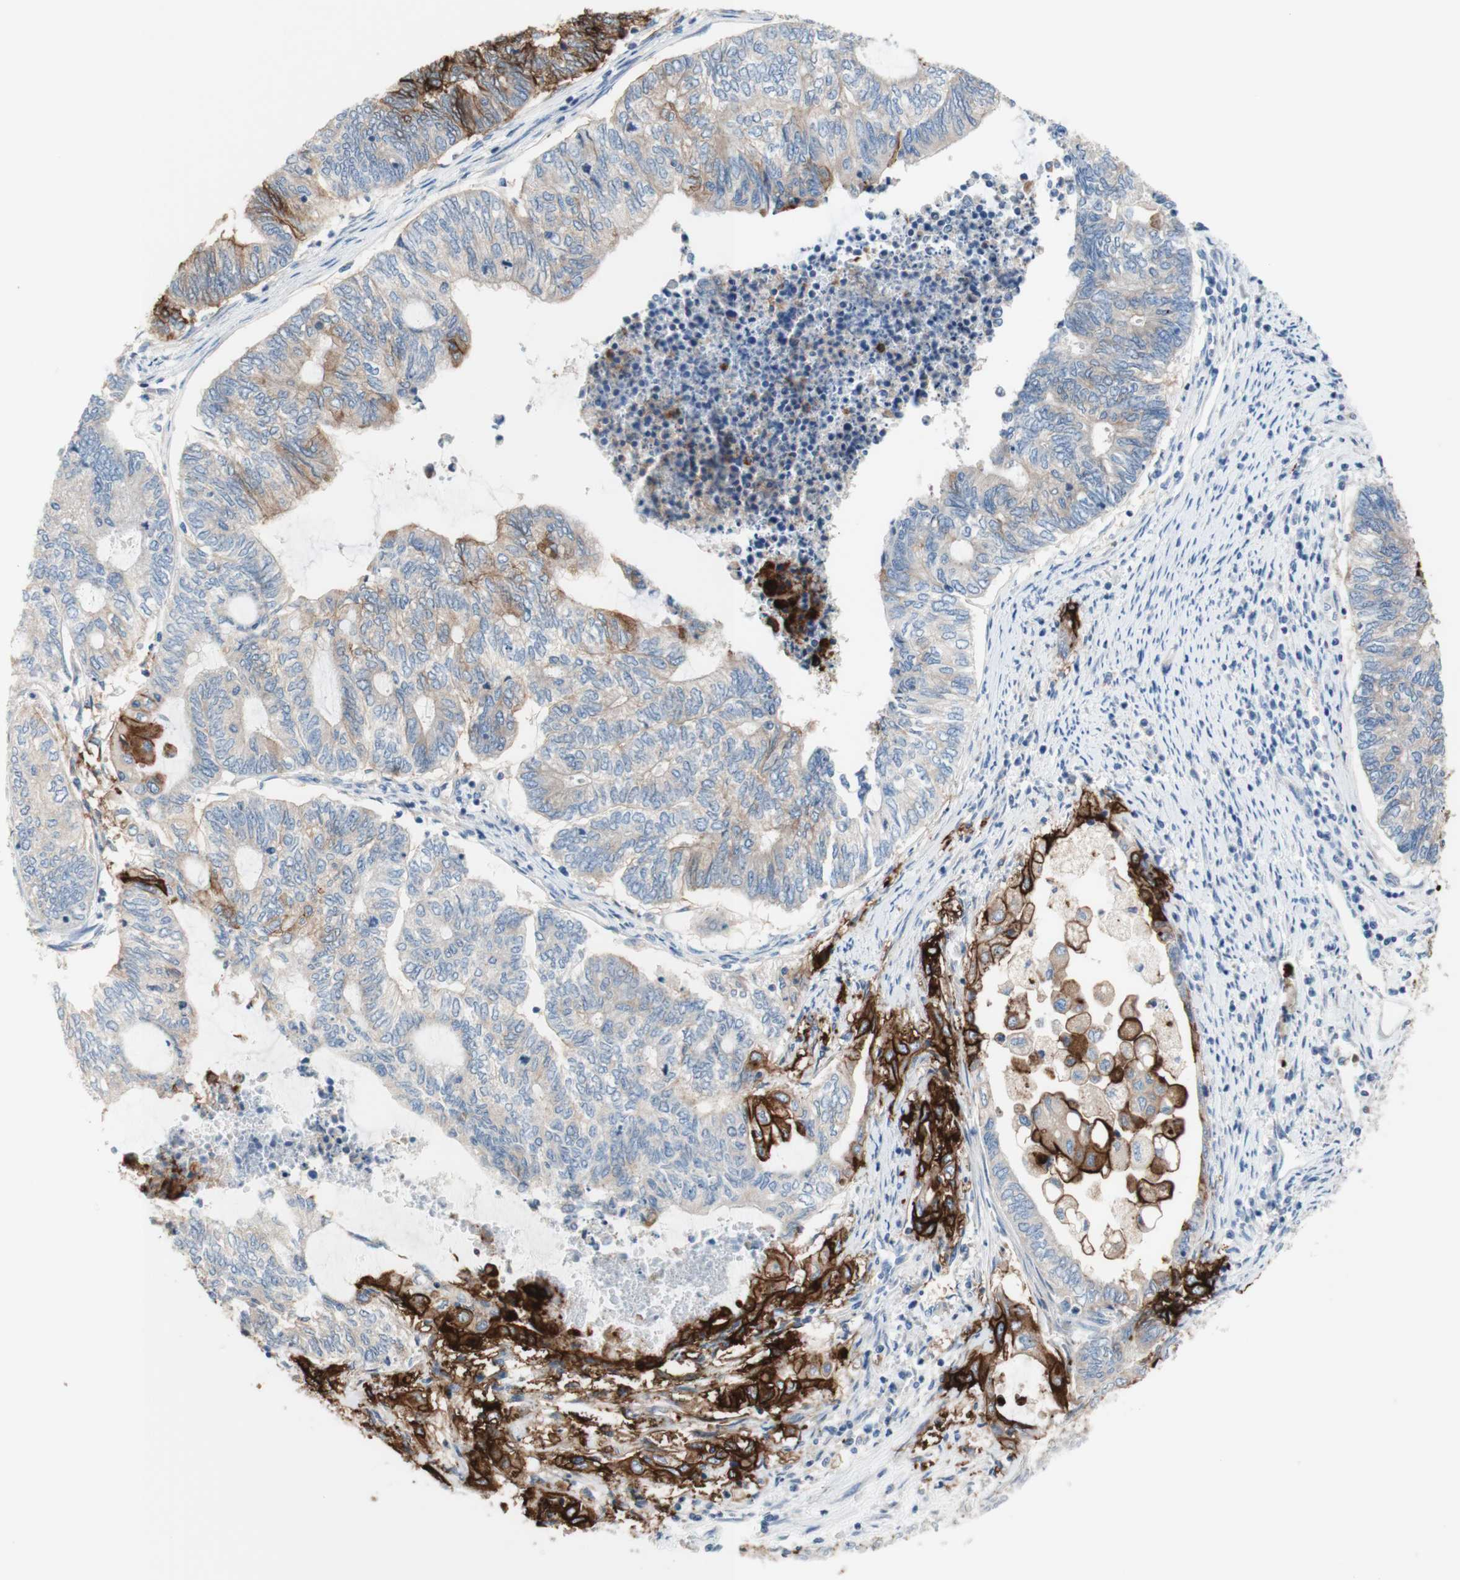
{"staining": {"intensity": "strong", "quantity": "25%-75%", "location": "cytoplasmic/membranous"}, "tissue": "endometrial cancer", "cell_type": "Tumor cells", "image_type": "cancer", "snomed": [{"axis": "morphology", "description": "Adenocarcinoma, NOS"}, {"axis": "topography", "description": "Uterus"}, {"axis": "topography", "description": "Endometrium"}], "caption": "Immunohistochemical staining of human adenocarcinoma (endometrial) shows high levels of strong cytoplasmic/membranous protein expression in approximately 25%-75% of tumor cells.", "gene": "F3", "patient": {"sex": "female", "age": 70}}